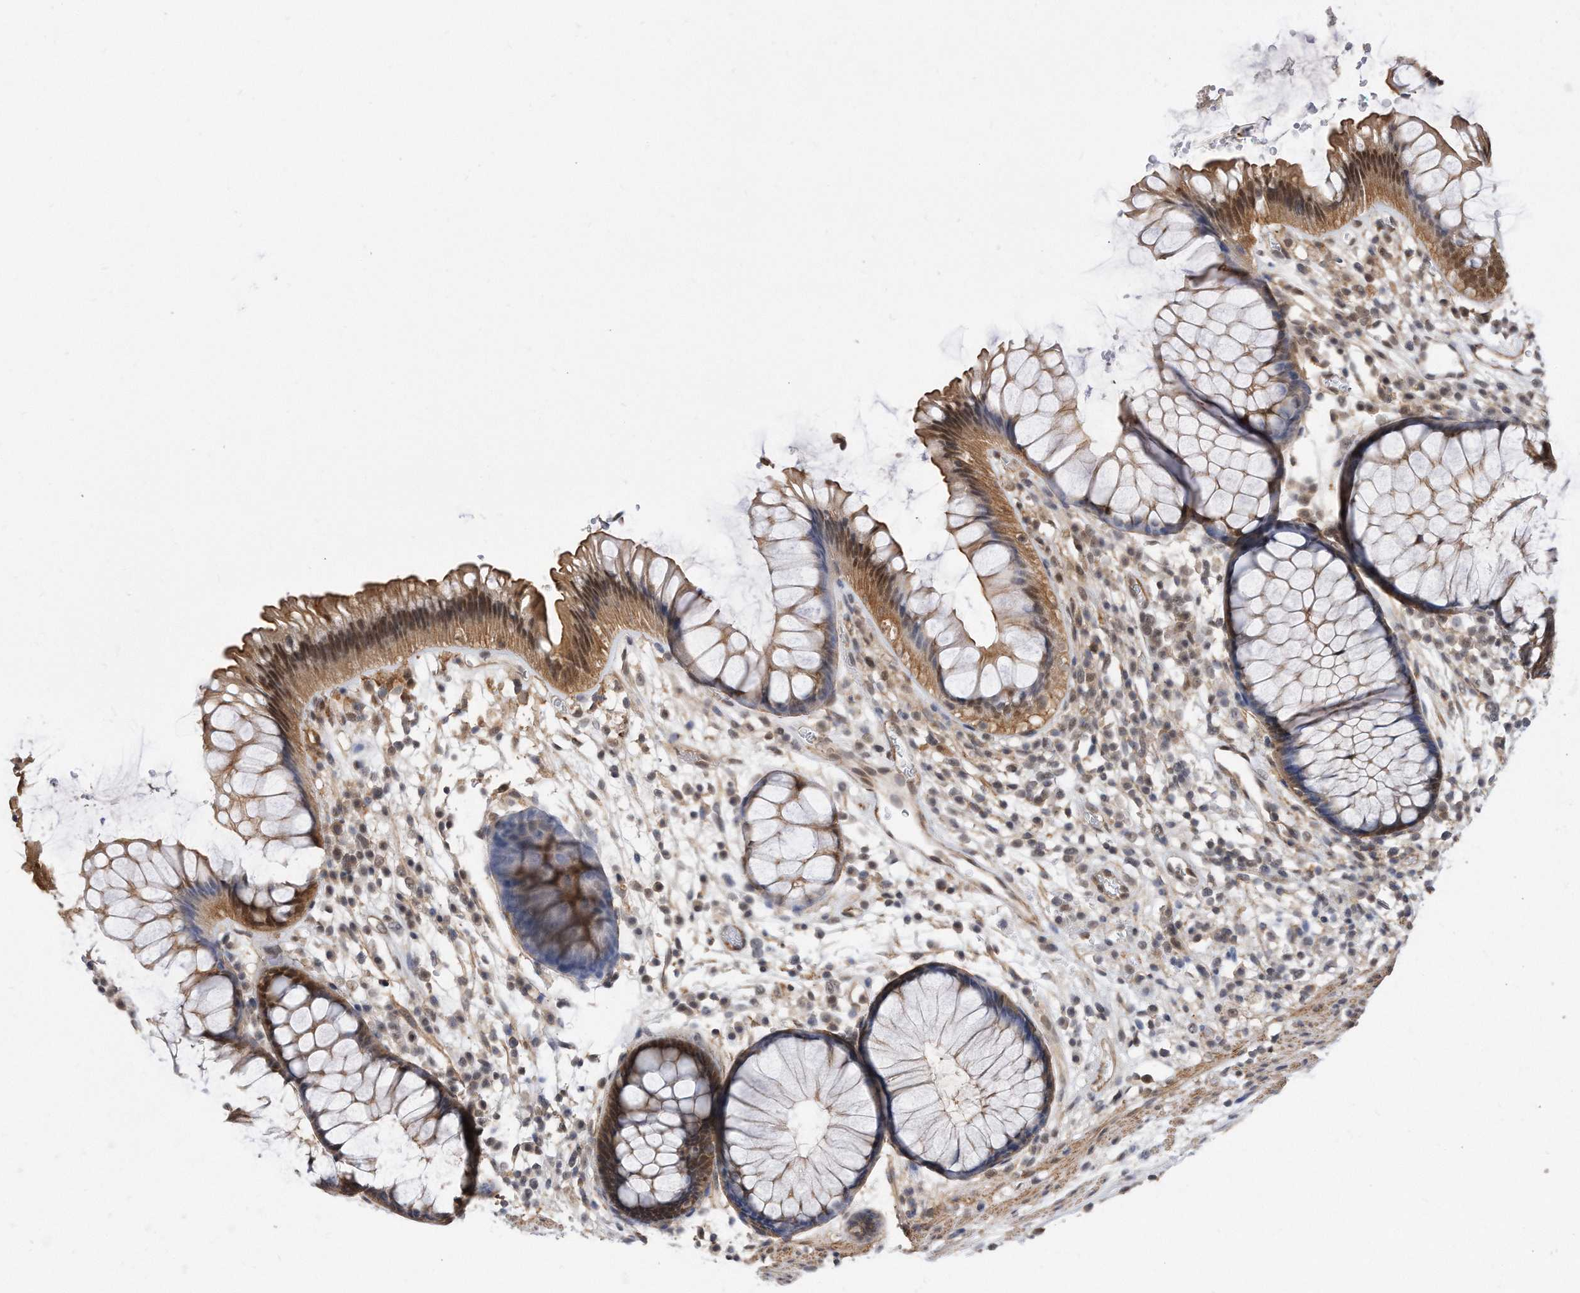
{"staining": {"intensity": "moderate", "quantity": ">75%", "location": "cytoplasmic/membranous,nuclear"}, "tissue": "rectum", "cell_type": "Glandular cells", "image_type": "normal", "snomed": [{"axis": "morphology", "description": "Normal tissue, NOS"}, {"axis": "topography", "description": "Rectum"}], "caption": "Moderate cytoplasmic/membranous,nuclear expression for a protein is present in approximately >75% of glandular cells of normal rectum using immunohistochemistry.", "gene": "TCP1", "patient": {"sex": "male", "age": 51}}